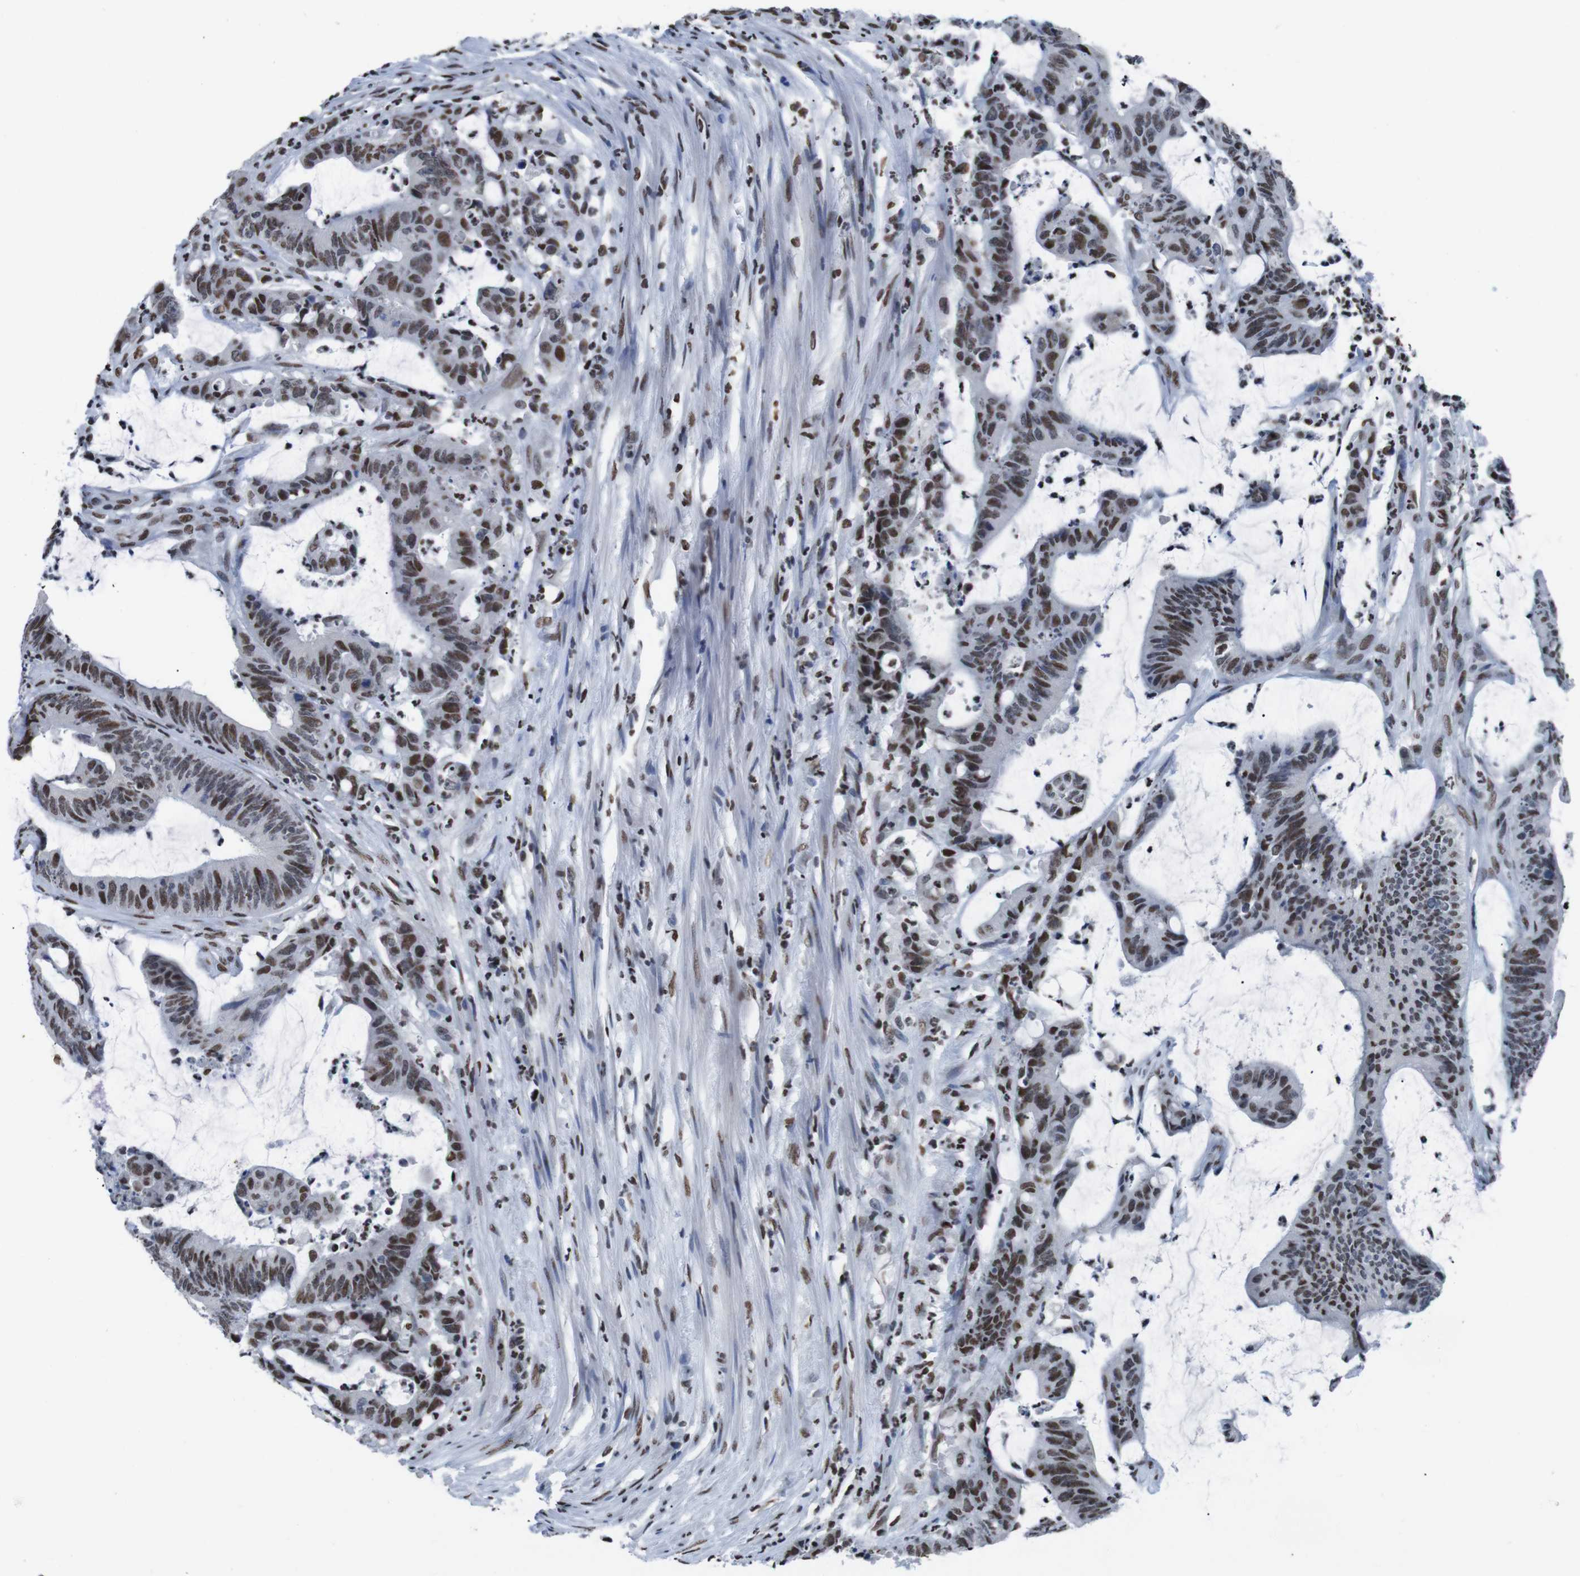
{"staining": {"intensity": "moderate", "quantity": ">75%", "location": "nuclear"}, "tissue": "colorectal cancer", "cell_type": "Tumor cells", "image_type": "cancer", "snomed": [{"axis": "morphology", "description": "Adenocarcinoma, NOS"}, {"axis": "topography", "description": "Rectum"}], "caption": "This micrograph displays immunohistochemistry staining of adenocarcinoma (colorectal), with medium moderate nuclear positivity in about >75% of tumor cells.", "gene": "PIP4P2", "patient": {"sex": "female", "age": 66}}